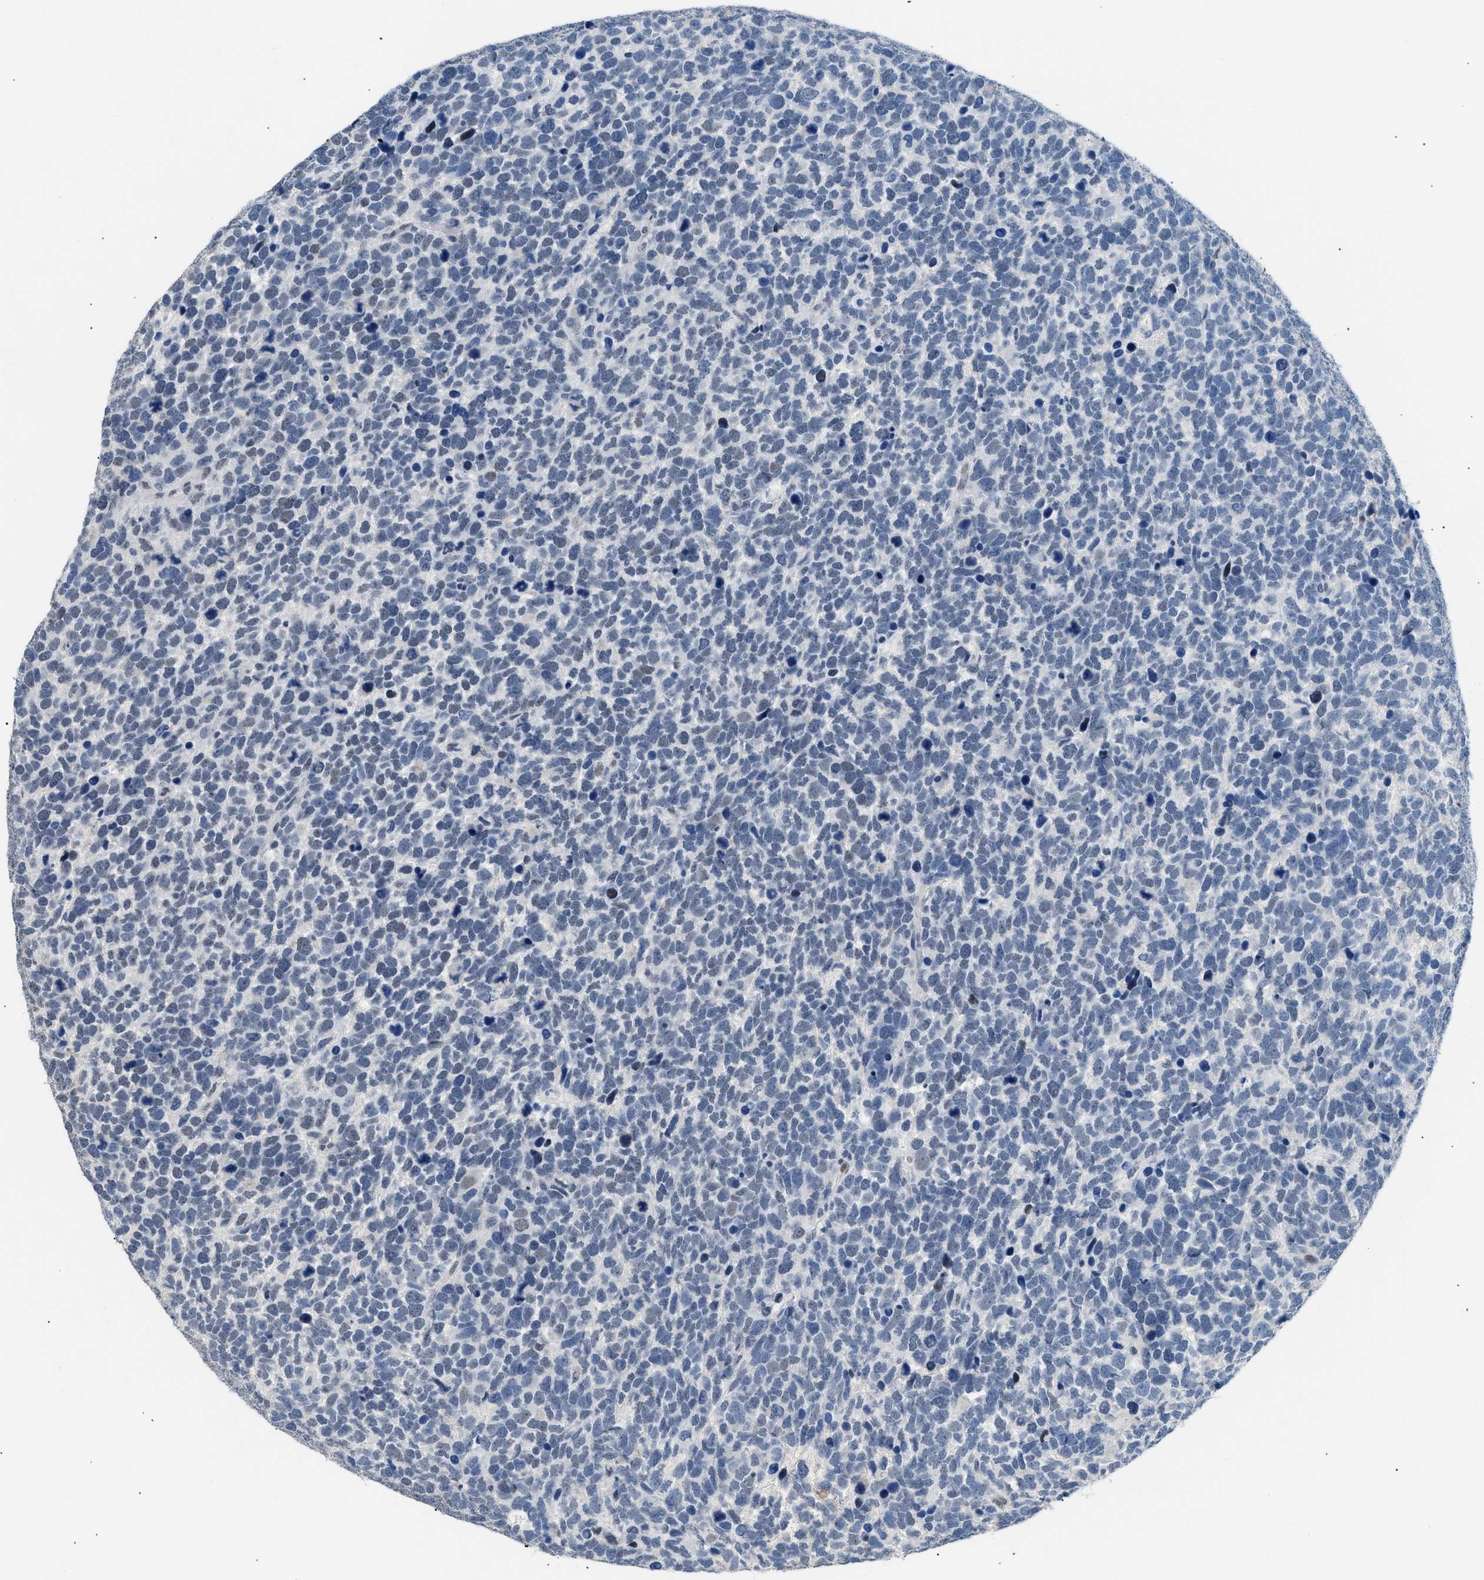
{"staining": {"intensity": "negative", "quantity": "none", "location": "none"}, "tissue": "urothelial cancer", "cell_type": "Tumor cells", "image_type": "cancer", "snomed": [{"axis": "morphology", "description": "Urothelial carcinoma, High grade"}, {"axis": "topography", "description": "Urinary bladder"}], "caption": "This micrograph is of high-grade urothelial carcinoma stained with immunohistochemistry to label a protein in brown with the nuclei are counter-stained blue. There is no expression in tumor cells.", "gene": "KCNC3", "patient": {"sex": "female", "age": 82}}